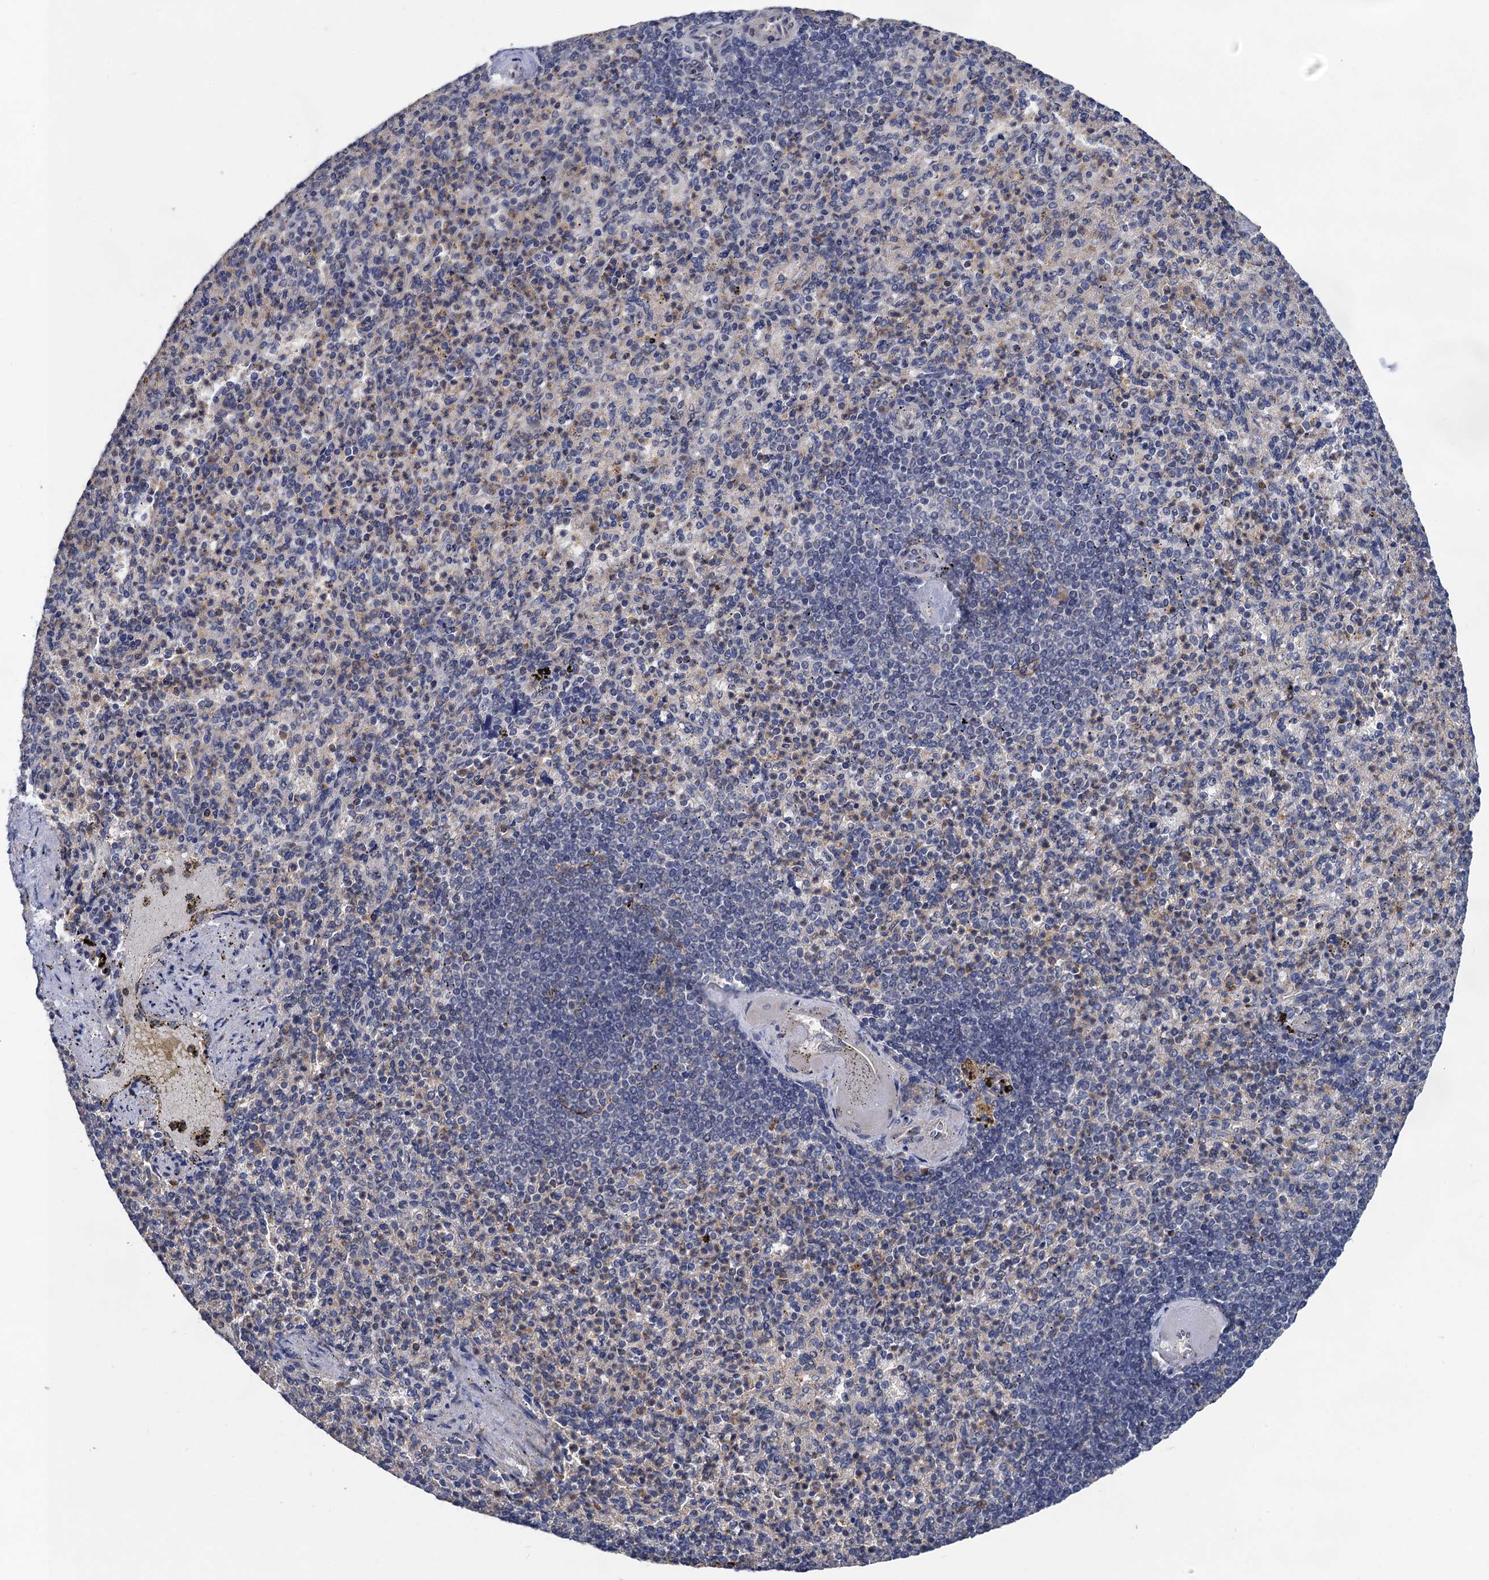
{"staining": {"intensity": "weak", "quantity": "<25%", "location": "cytoplasmic/membranous"}, "tissue": "spleen", "cell_type": "Cells in red pulp", "image_type": "normal", "snomed": [{"axis": "morphology", "description": "Normal tissue, NOS"}, {"axis": "topography", "description": "Spleen"}], "caption": "DAB (3,3'-diaminobenzidine) immunohistochemical staining of unremarkable human spleen exhibits no significant positivity in cells in red pulp.", "gene": "TMEM39B", "patient": {"sex": "female", "age": 74}}